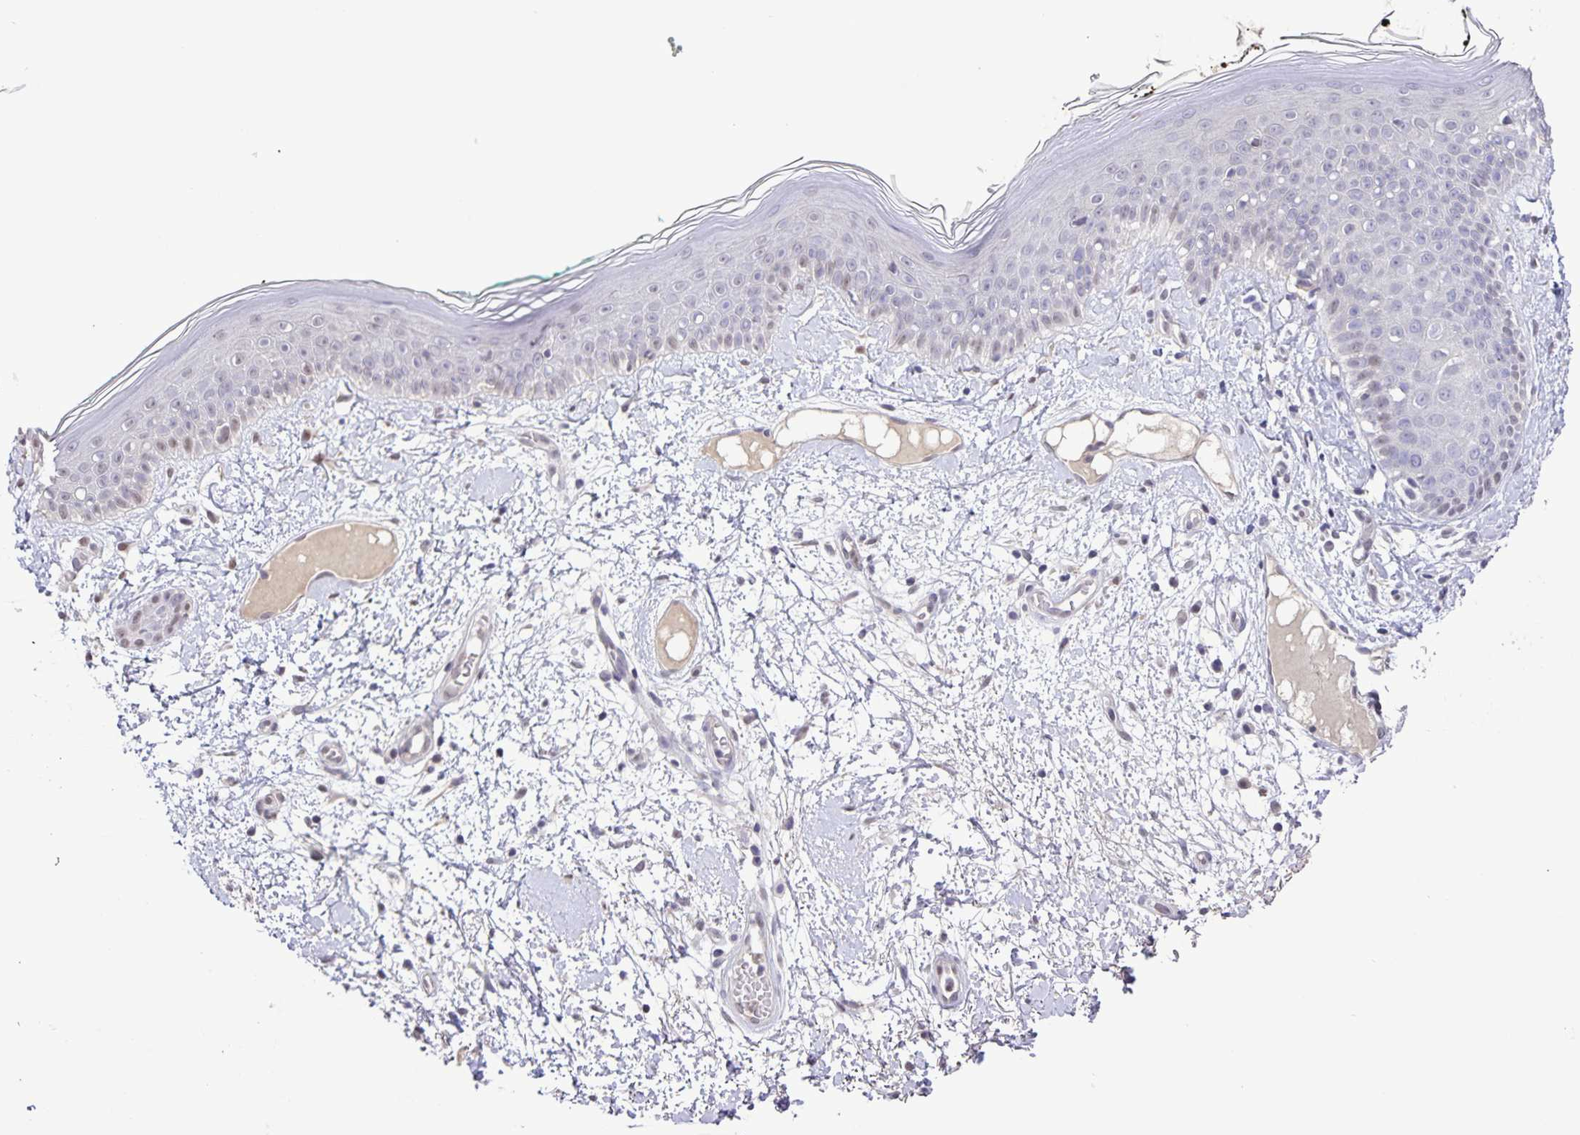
{"staining": {"intensity": "negative", "quantity": "none", "location": "none"}, "tissue": "skin", "cell_type": "Fibroblasts", "image_type": "normal", "snomed": [{"axis": "morphology", "description": "Normal tissue, NOS"}, {"axis": "topography", "description": "Skin"}], "caption": "This is a histopathology image of IHC staining of benign skin, which shows no expression in fibroblasts. (DAB (3,3'-diaminobenzidine) immunohistochemistry with hematoxylin counter stain).", "gene": "ONECUT2", "patient": {"sex": "female", "age": 34}}